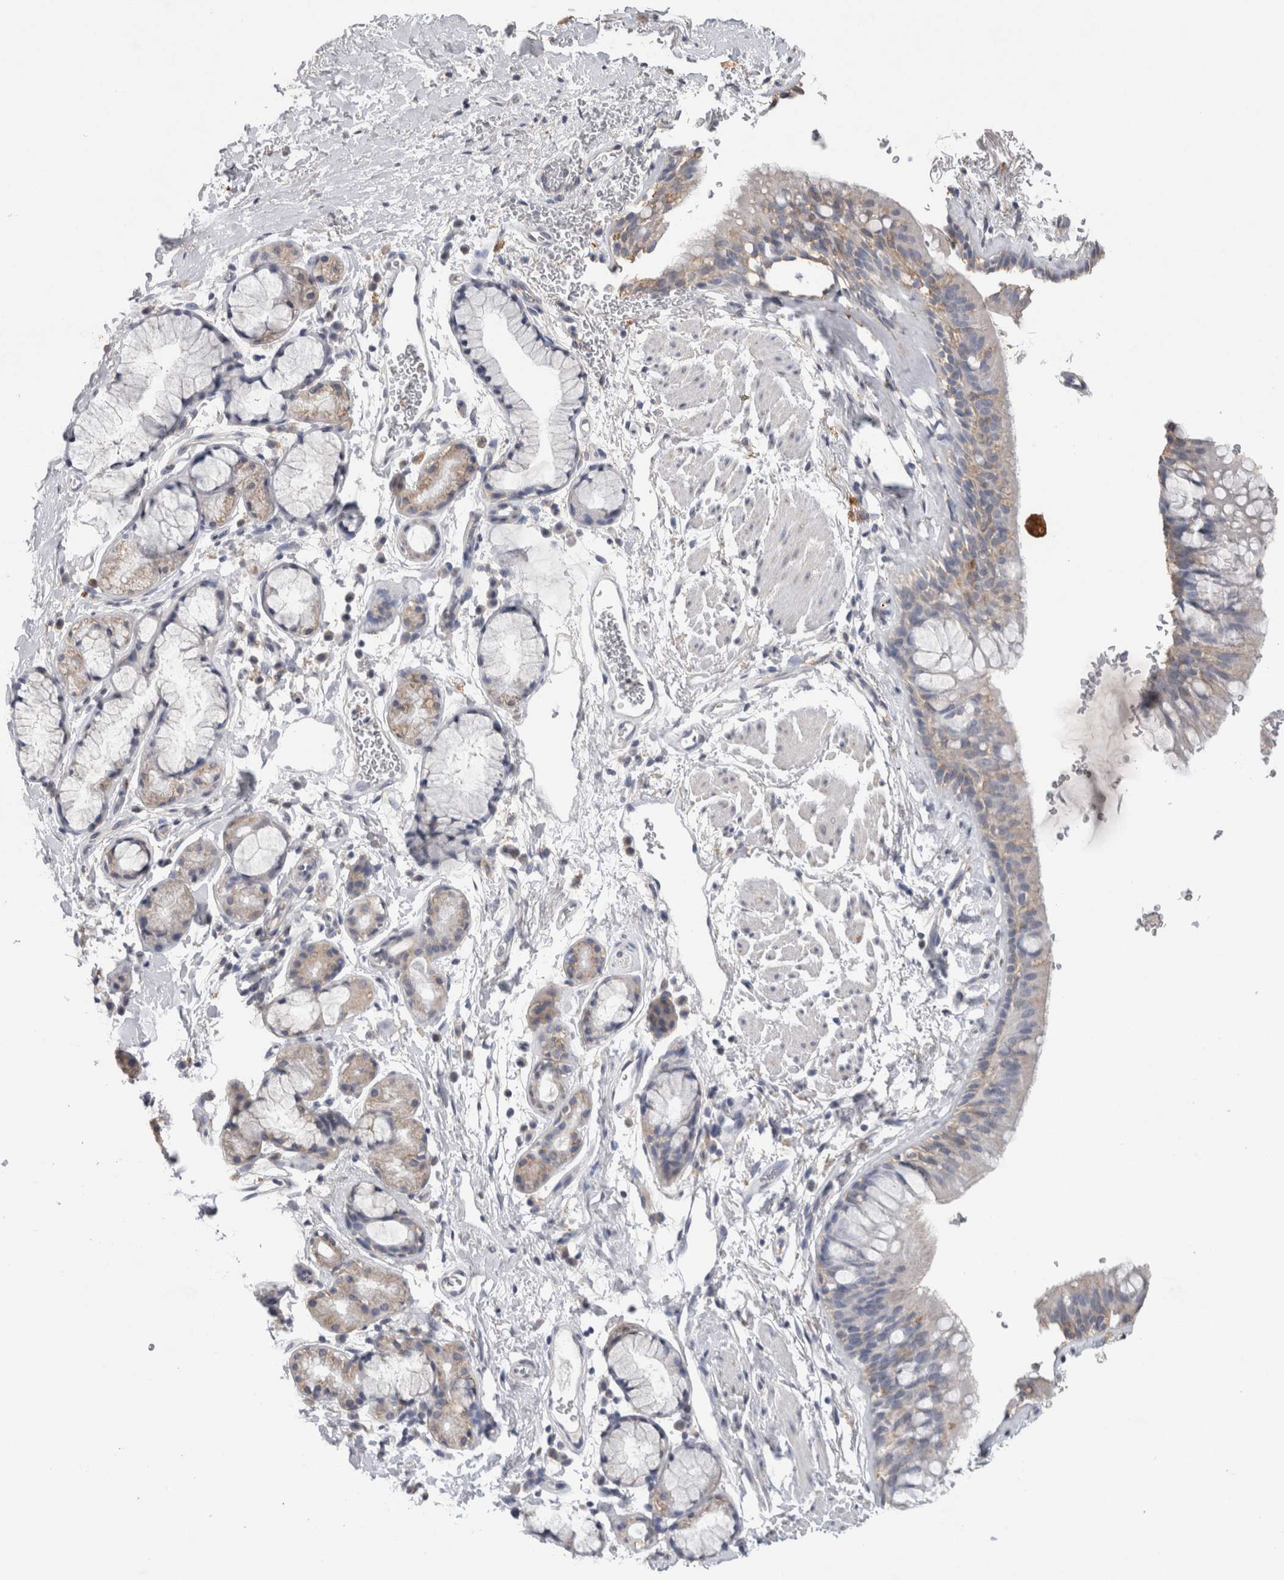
{"staining": {"intensity": "weak", "quantity": "25%-75%", "location": "cytoplasmic/membranous"}, "tissue": "bronchus", "cell_type": "Respiratory epithelial cells", "image_type": "normal", "snomed": [{"axis": "morphology", "description": "Normal tissue, NOS"}, {"axis": "topography", "description": "Cartilage tissue"}, {"axis": "topography", "description": "Bronchus"}], "caption": "Respiratory epithelial cells reveal weak cytoplasmic/membranous expression in about 25%-75% of cells in normal bronchus. (Brightfield microscopy of DAB IHC at high magnification).", "gene": "CNTFR", "patient": {"sex": "female", "age": 53}}